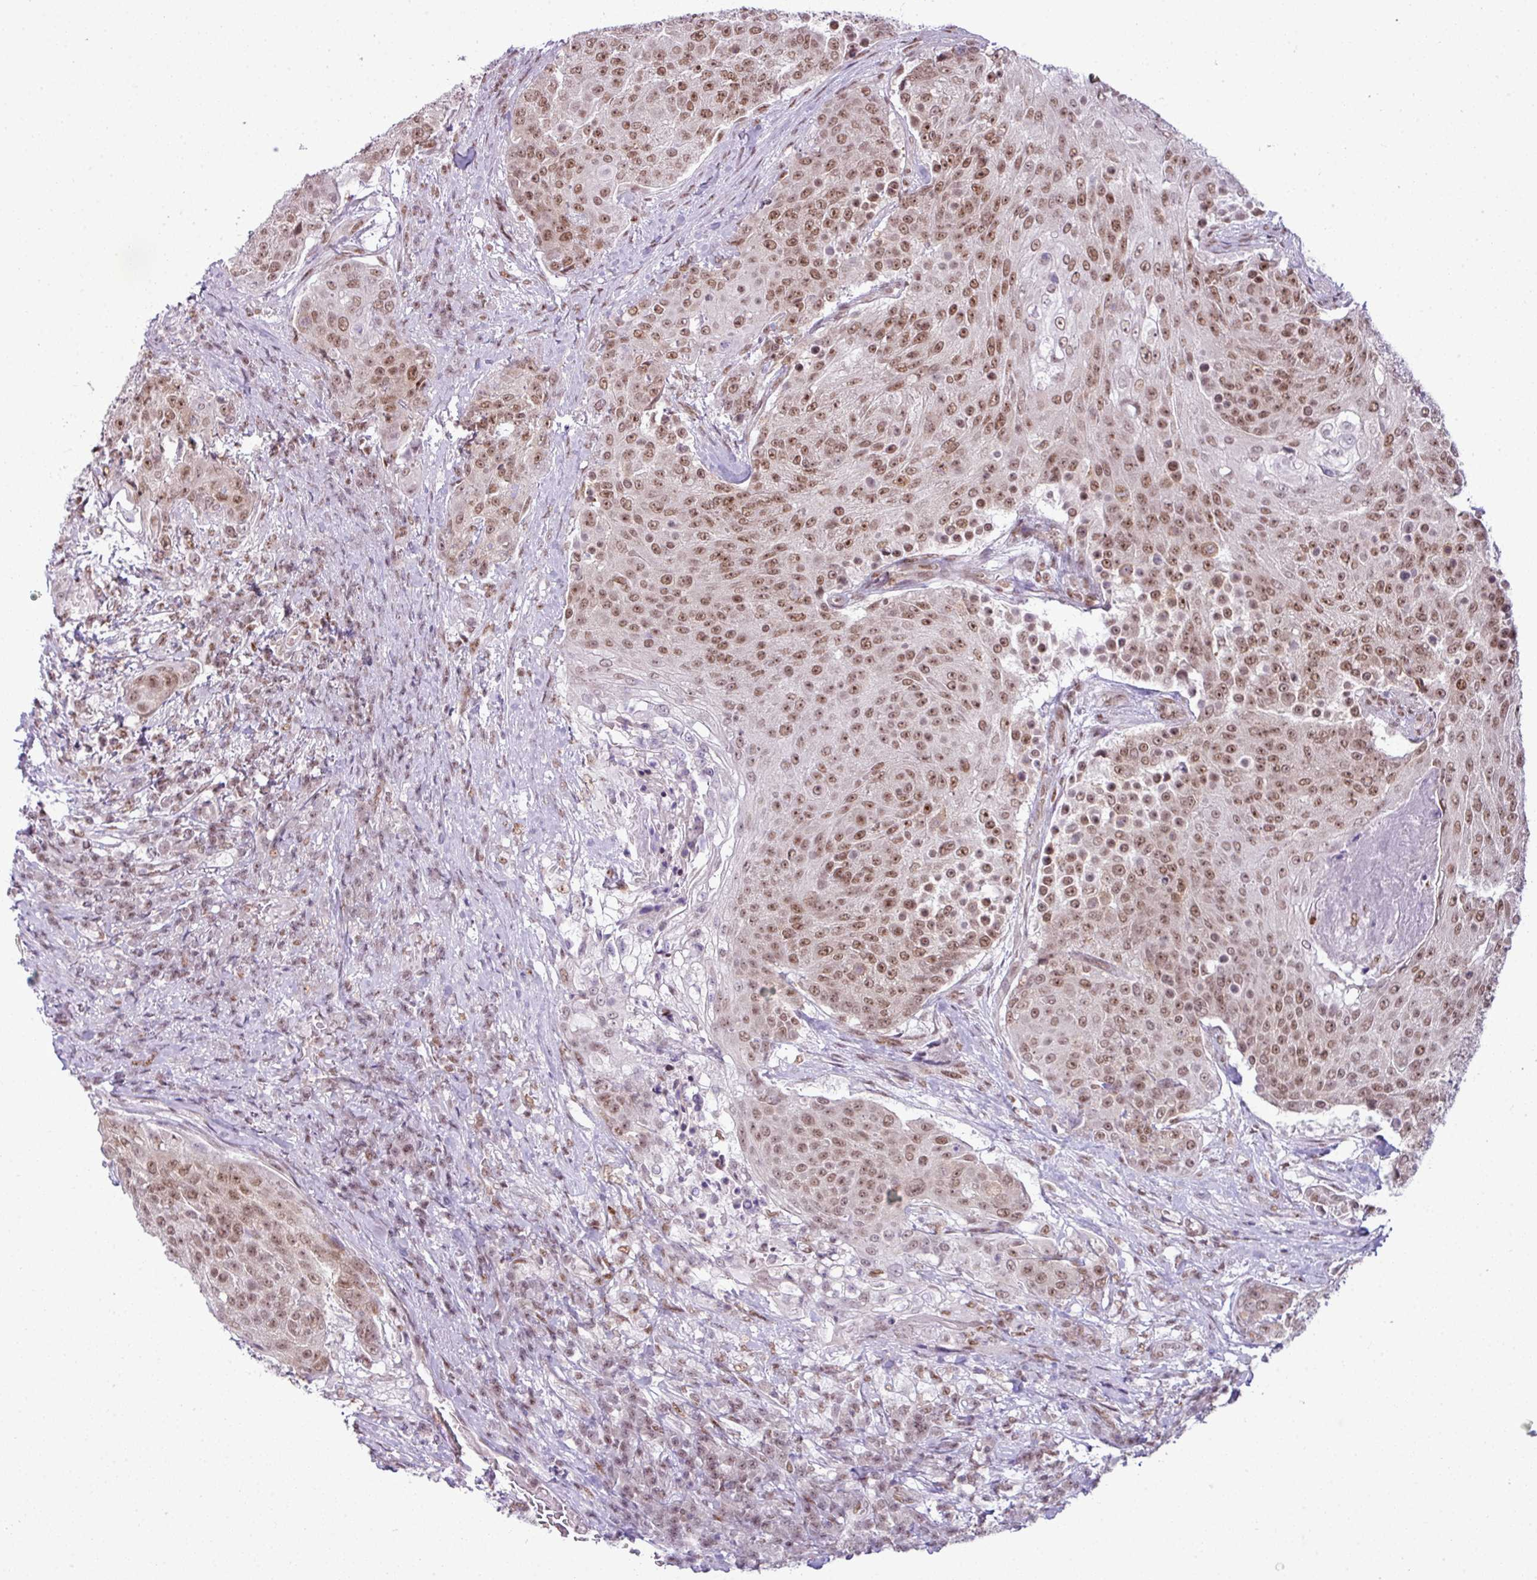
{"staining": {"intensity": "moderate", "quantity": ">75%", "location": "nuclear"}, "tissue": "urothelial cancer", "cell_type": "Tumor cells", "image_type": "cancer", "snomed": [{"axis": "morphology", "description": "Urothelial carcinoma, High grade"}, {"axis": "topography", "description": "Urinary bladder"}], "caption": "Protein positivity by immunohistochemistry demonstrates moderate nuclear positivity in about >75% of tumor cells in urothelial cancer. (DAB IHC with brightfield microscopy, high magnification).", "gene": "ARL6IP4", "patient": {"sex": "female", "age": 63}}